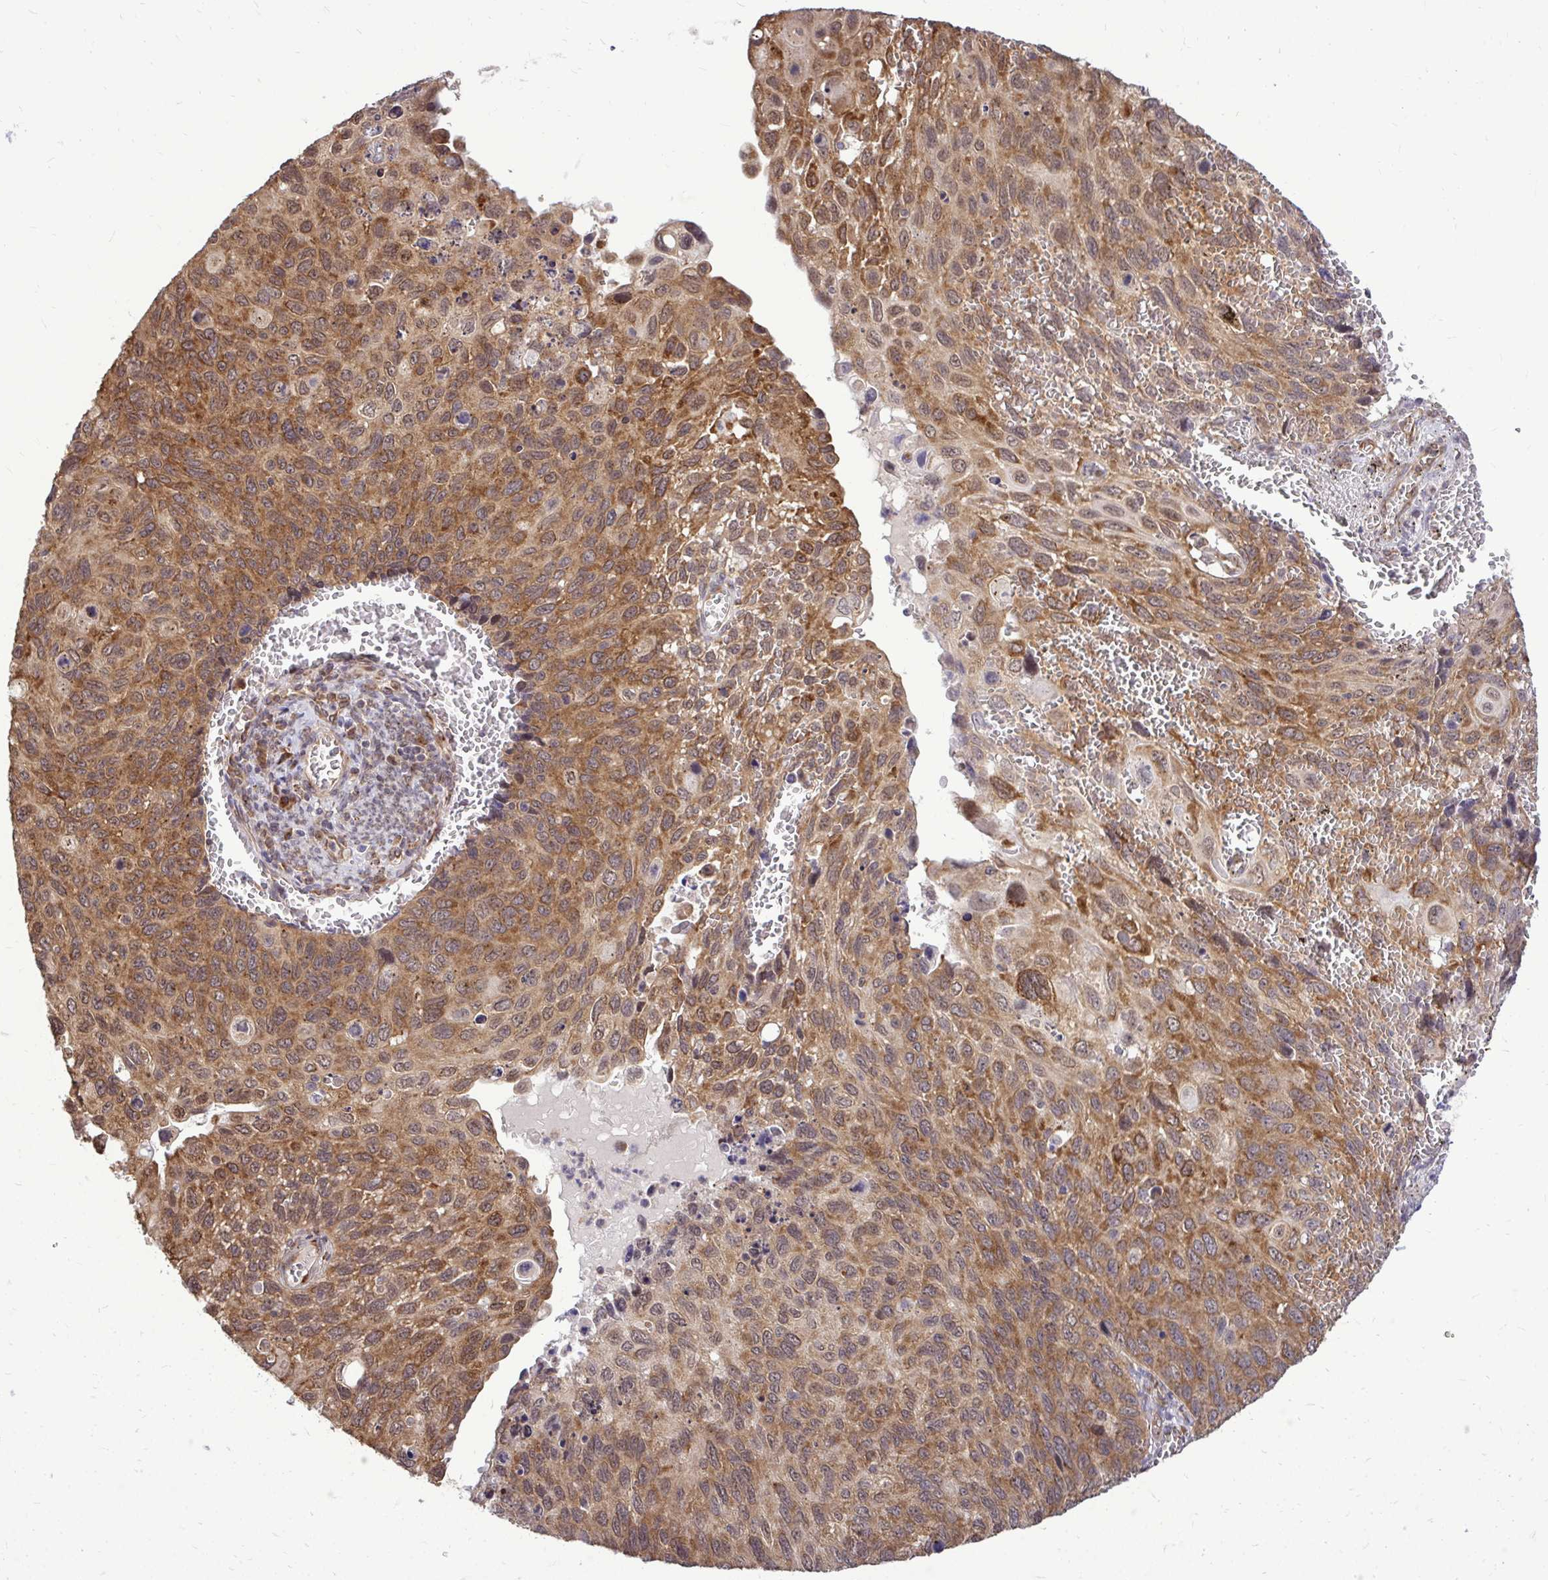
{"staining": {"intensity": "moderate", "quantity": ">75%", "location": "cytoplasmic/membranous"}, "tissue": "cervical cancer", "cell_type": "Tumor cells", "image_type": "cancer", "snomed": [{"axis": "morphology", "description": "Squamous cell carcinoma, NOS"}, {"axis": "topography", "description": "Cervix"}], "caption": "Cervical cancer stained for a protein shows moderate cytoplasmic/membranous positivity in tumor cells. Ihc stains the protein in brown and the nuclei are stained blue.", "gene": "FMR1", "patient": {"sex": "female", "age": 70}}